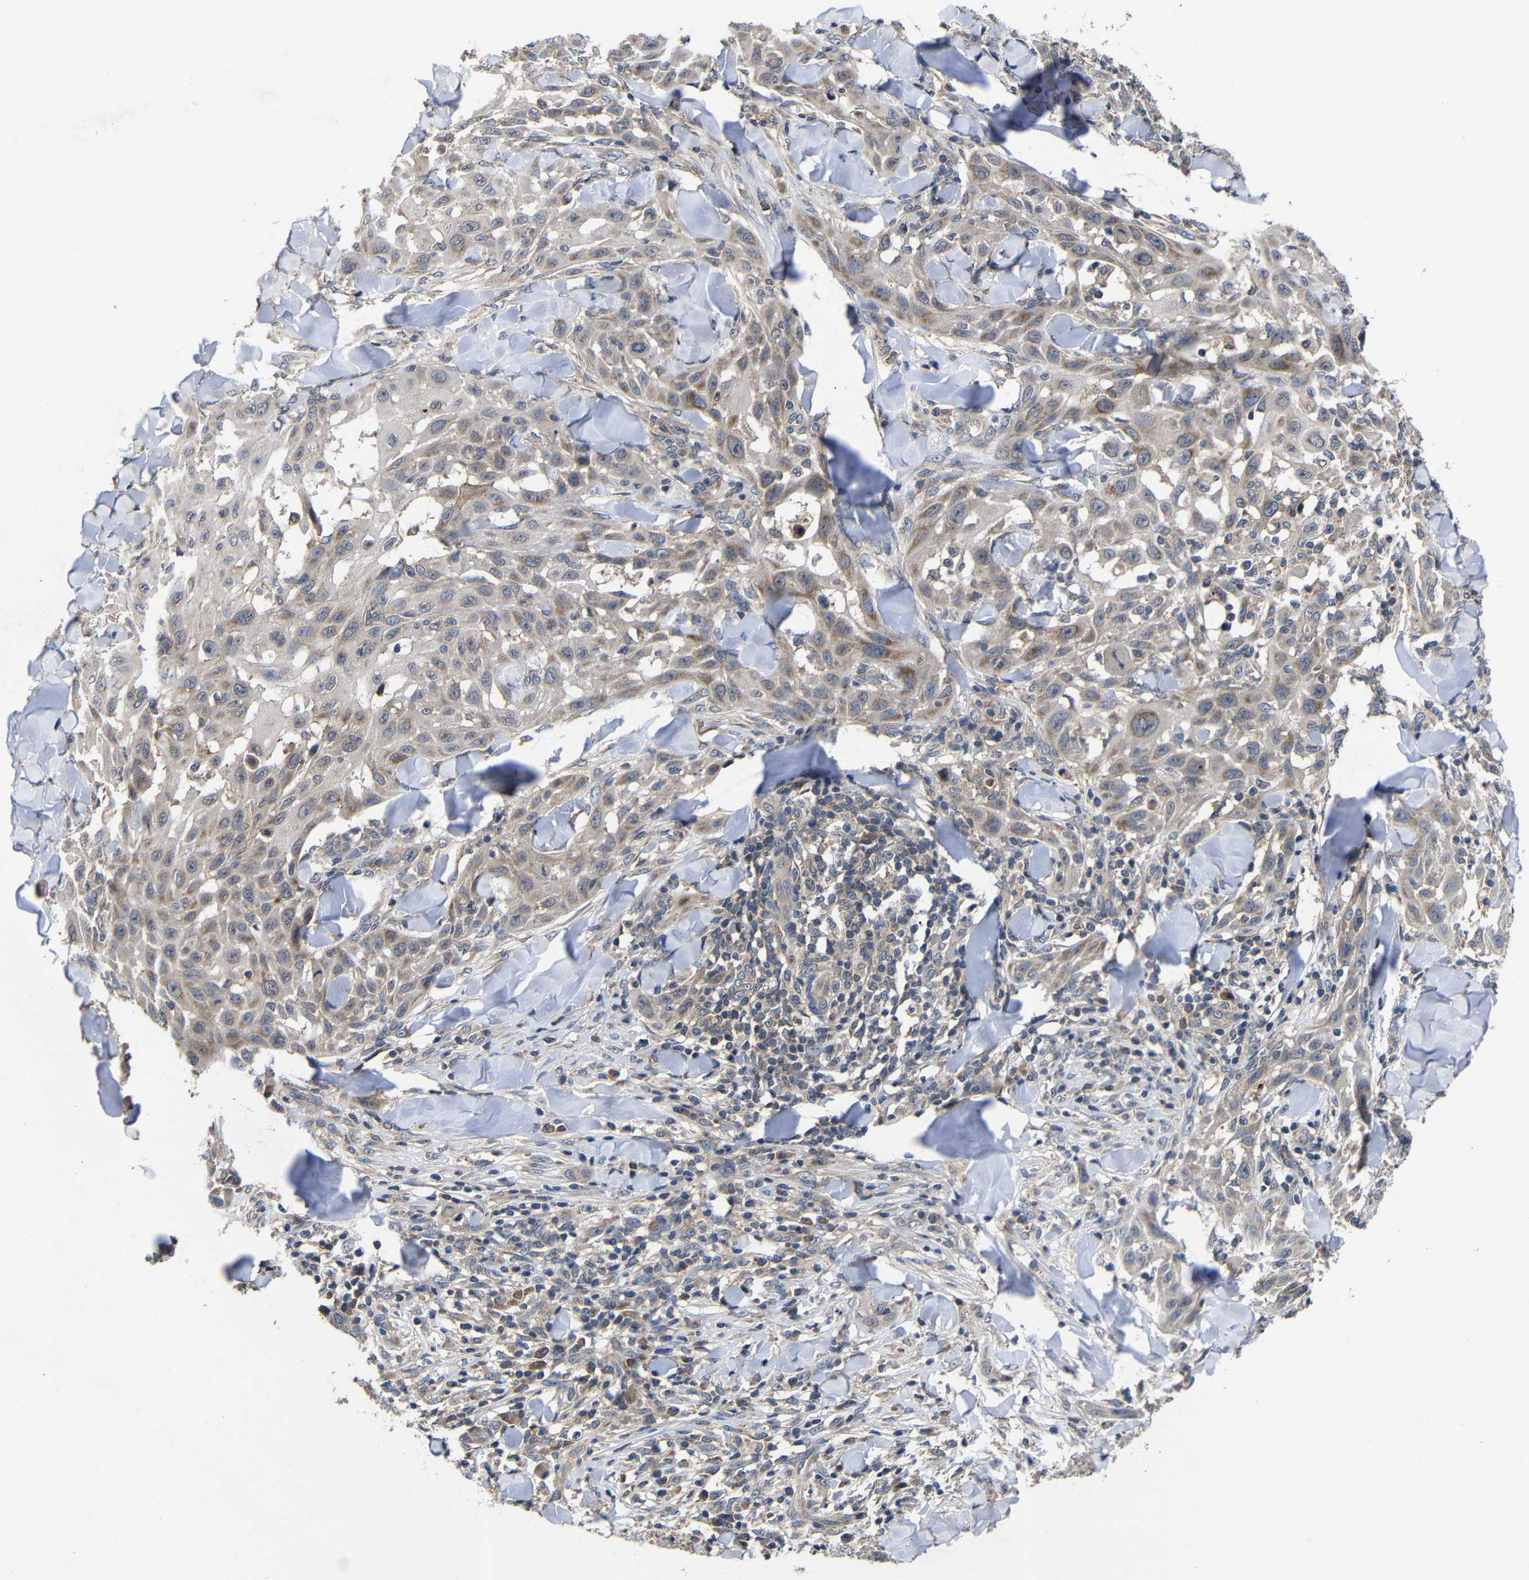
{"staining": {"intensity": "moderate", "quantity": "25%-75%", "location": "cytoplasmic/membranous"}, "tissue": "skin cancer", "cell_type": "Tumor cells", "image_type": "cancer", "snomed": [{"axis": "morphology", "description": "Squamous cell carcinoma, NOS"}, {"axis": "topography", "description": "Skin"}], "caption": "A brown stain shows moderate cytoplasmic/membranous positivity of a protein in squamous cell carcinoma (skin) tumor cells. (DAB = brown stain, brightfield microscopy at high magnification).", "gene": "LPAR5", "patient": {"sex": "male", "age": 24}}